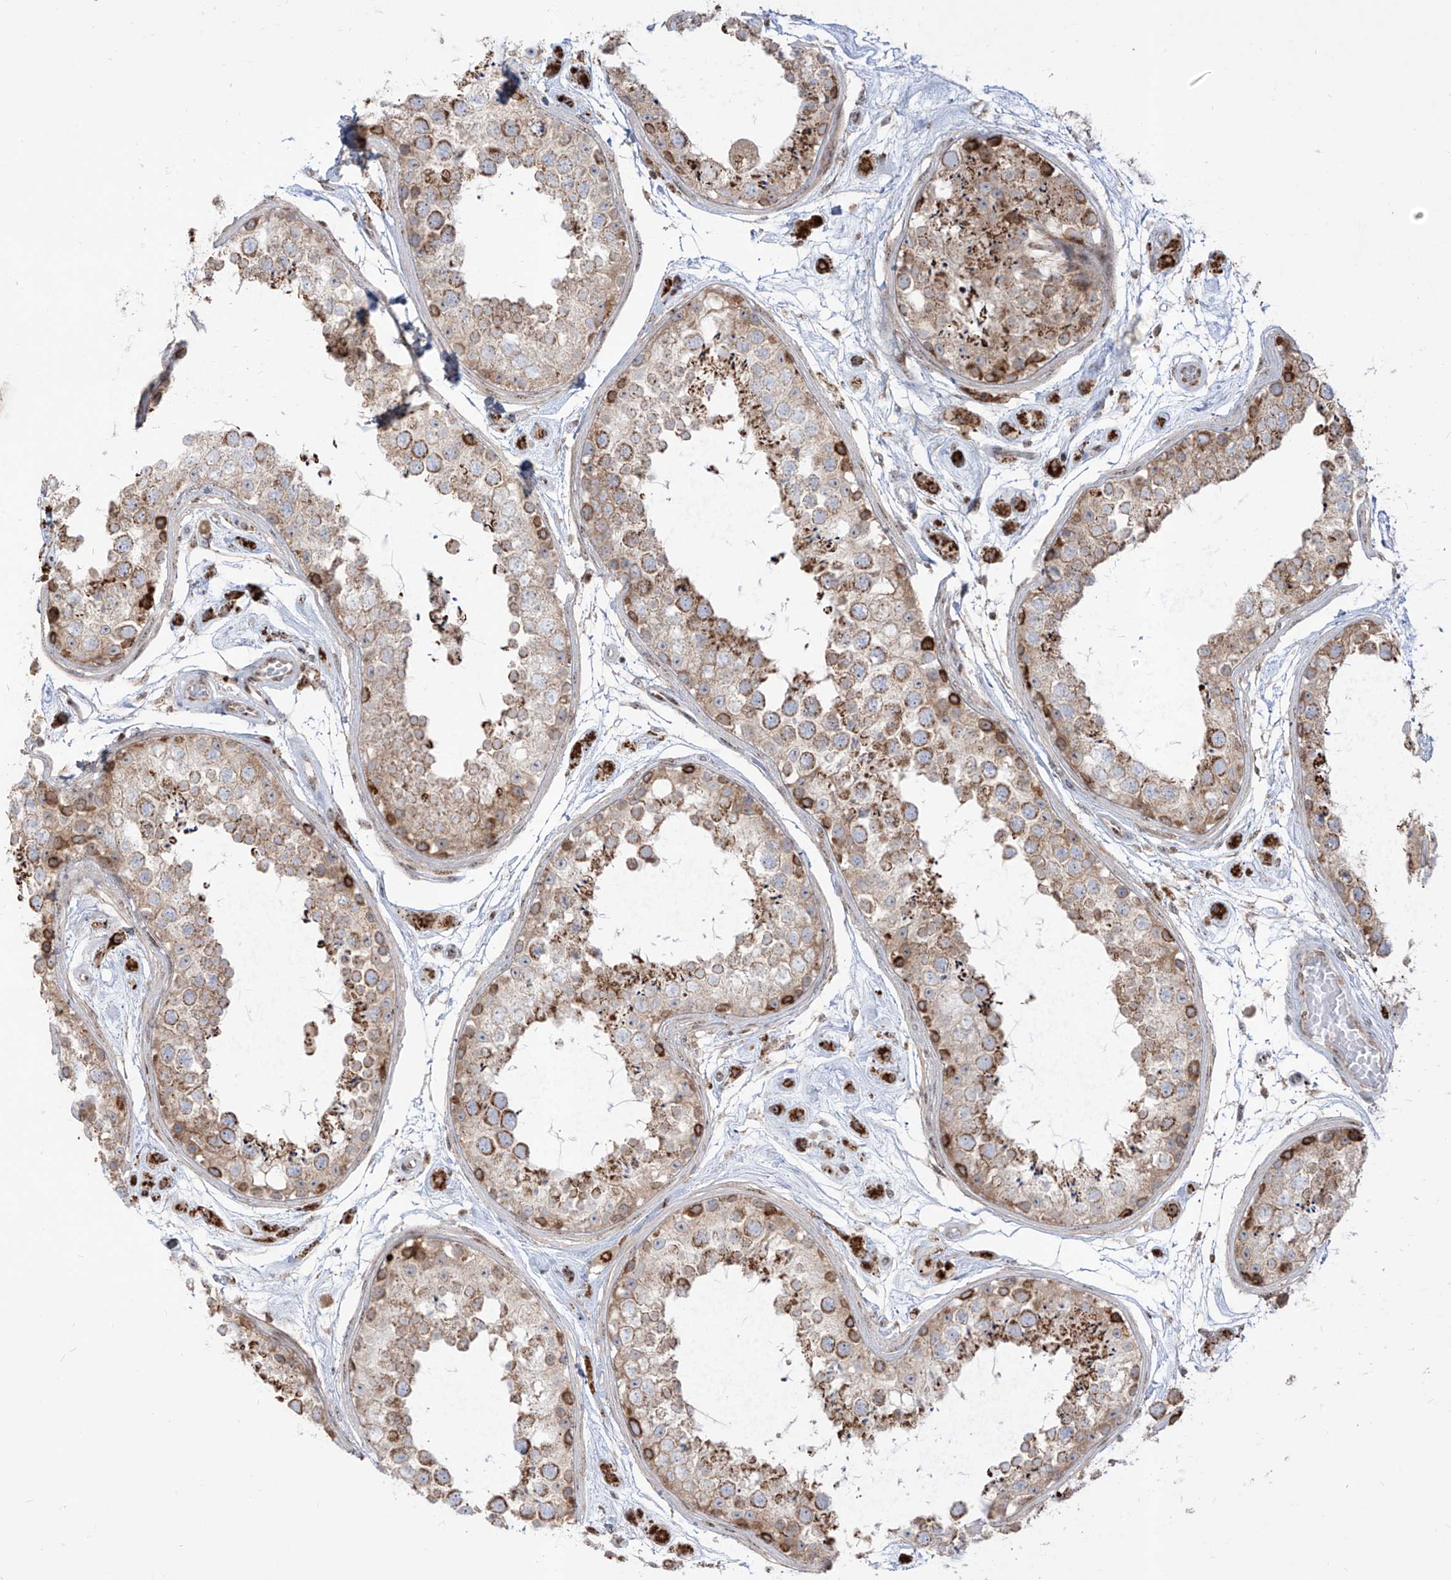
{"staining": {"intensity": "strong", "quantity": "<25%", "location": "cytoplasmic/membranous"}, "tissue": "testis", "cell_type": "Cells in seminiferous ducts", "image_type": "normal", "snomed": [{"axis": "morphology", "description": "Normal tissue, NOS"}, {"axis": "topography", "description": "Testis"}], "caption": "Immunohistochemistry of normal human testis displays medium levels of strong cytoplasmic/membranous positivity in approximately <25% of cells in seminiferous ducts.", "gene": "ZBTB8A", "patient": {"sex": "male", "age": 25}}